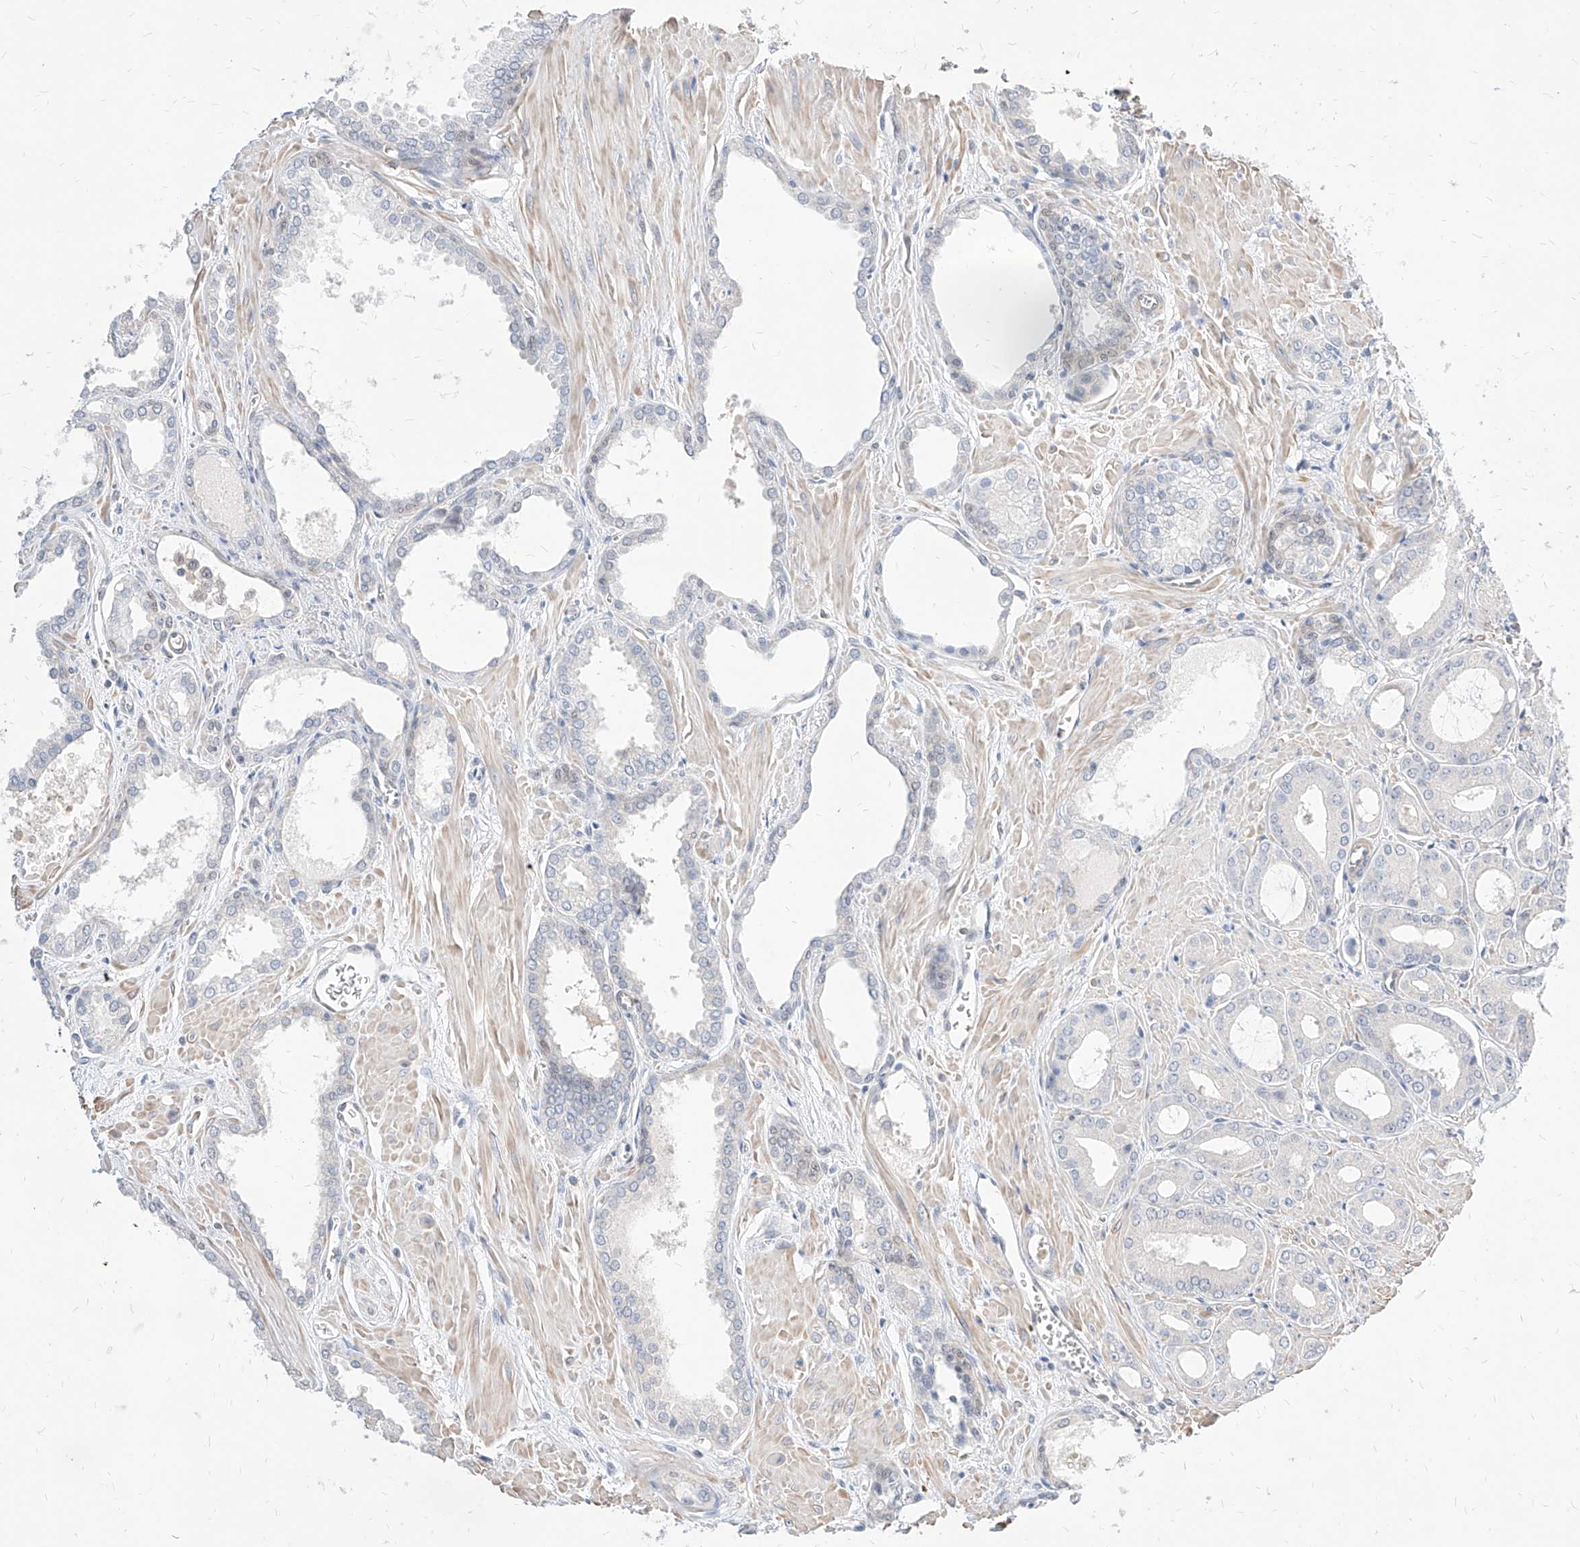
{"staining": {"intensity": "negative", "quantity": "none", "location": "none"}, "tissue": "prostate cancer", "cell_type": "Tumor cells", "image_type": "cancer", "snomed": [{"axis": "morphology", "description": "Adenocarcinoma, Low grade"}, {"axis": "topography", "description": "Prostate"}], "caption": "Tumor cells show no significant expression in prostate cancer. The staining was performed using DAB to visualize the protein expression in brown, while the nuclei were stained in blue with hematoxylin (Magnification: 20x).", "gene": "TSNAX", "patient": {"sex": "male", "age": 67}}